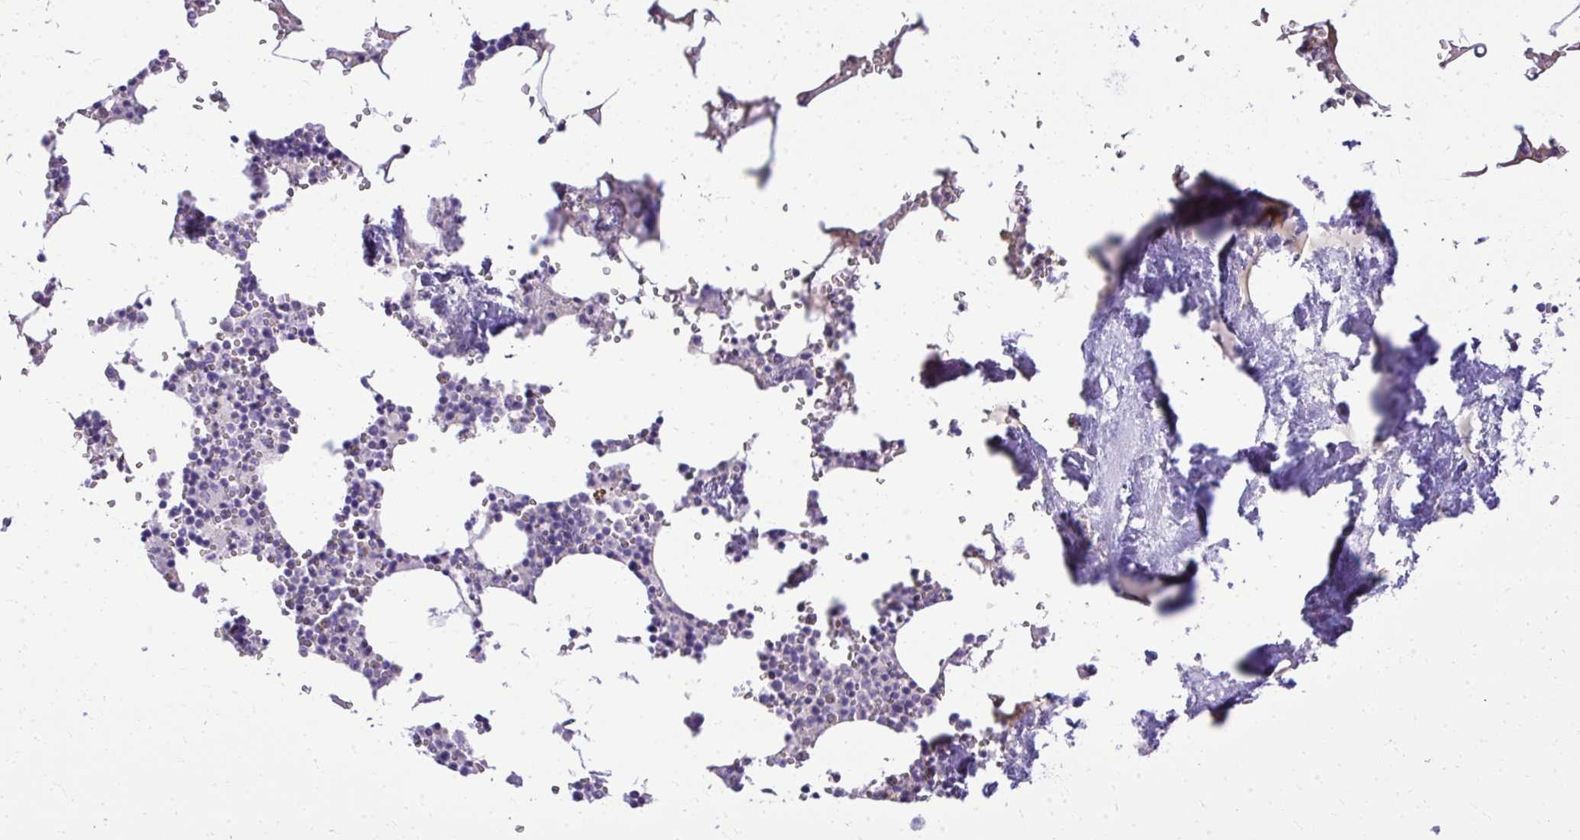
{"staining": {"intensity": "negative", "quantity": "none", "location": "none"}, "tissue": "bone marrow", "cell_type": "Hematopoietic cells", "image_type": "normal", "snomed": [{"axis": "morphology", "description": "Normal tissue, NOS"}, {"axis": "topography", "description": "Bone marrow"}], "caption": "This is an immunohistochemistry (IHC) photomicrograph of normal bone marrow. There is no positivity in hematopoietic cells.", "gene": "RUNDC3B", "patient": {"sex": "male", "age": 54}}